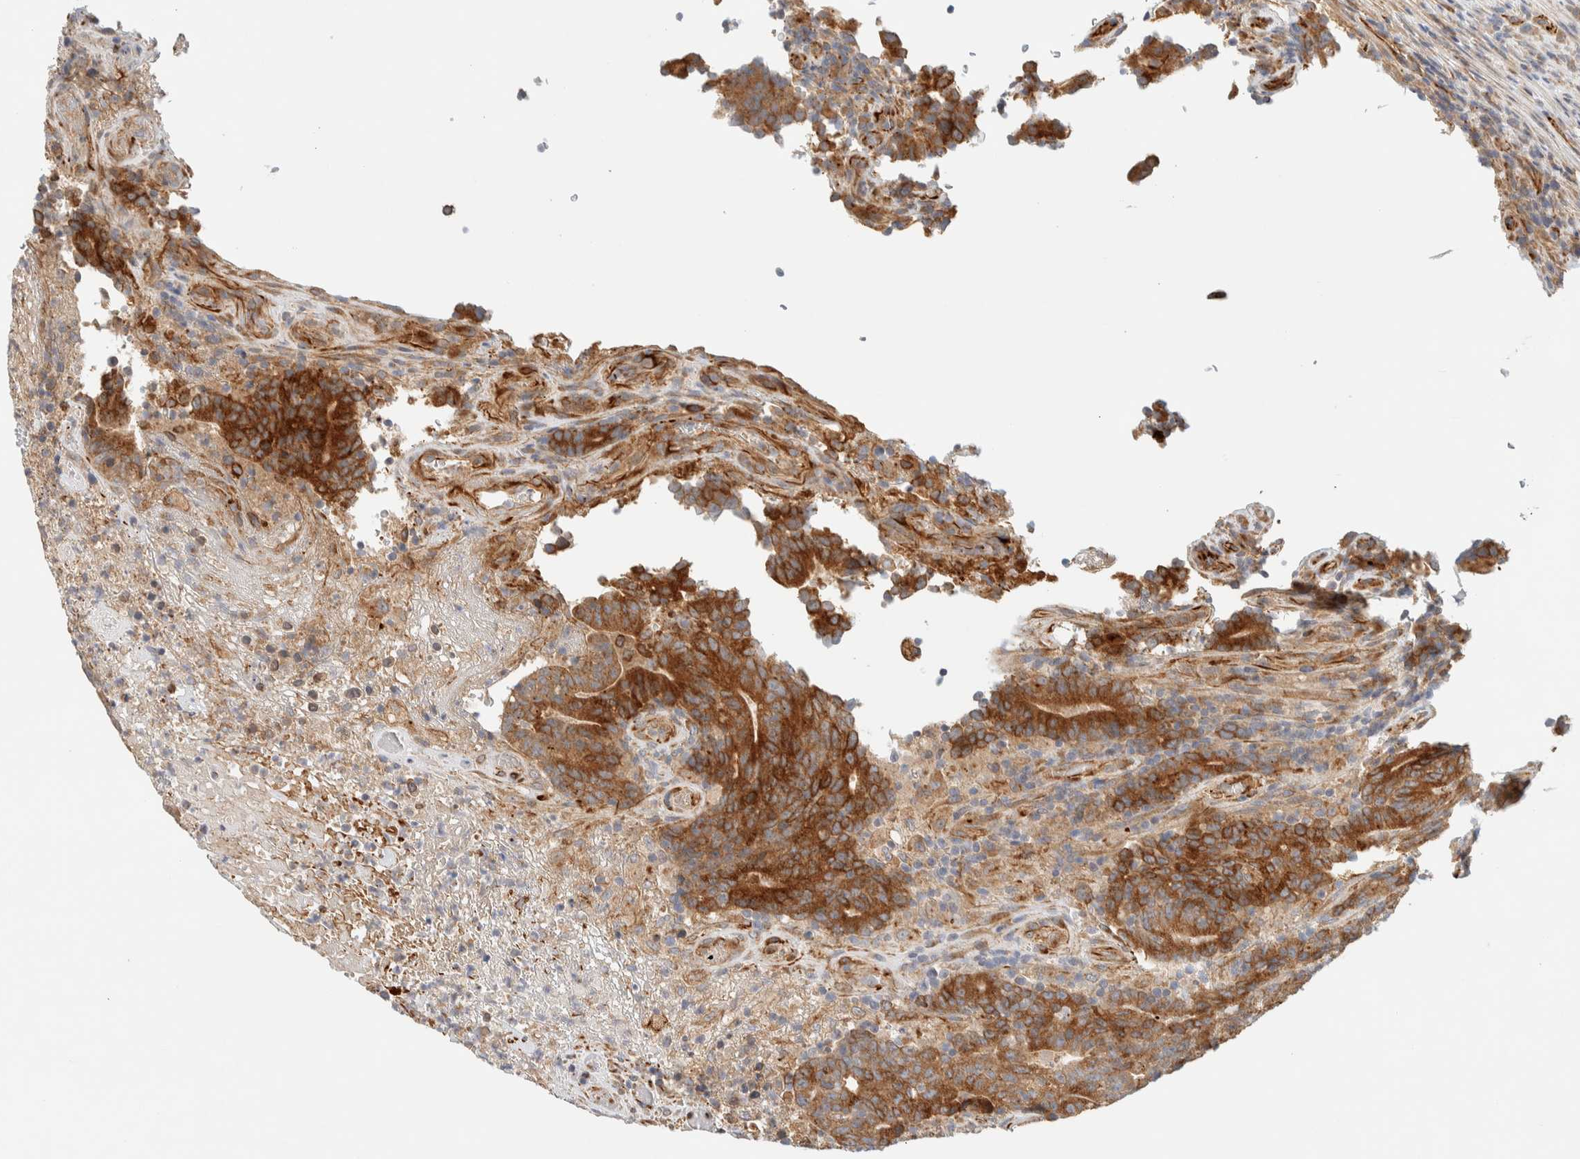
{"staining": {"intensity": "moderate", "quantity": ">75%", "location": "cytoplasmic/membranous"}, "tissue": "colorectal cancer", "cell_type": "Tumor cells", "image_type": "cancer", "snomed": [{"axis": "morphology", "description": "Normal tissue, NOS"}, {"axis": "morphology", "description": "Adenocarcinoma, NOS"}, {"axis": "topography", "description": "Colon"}], "caption": "Protein analysis of colorectal cancer tissue demonstrates moderate cytoplasmic/membranous staining in approximately >75% of tumor cells. (DAB (3,3'-diaminobenzidine) IHC with brightfield microscopy, high magnification).", "gene": "FAT1", "patient": {"sex": "female", "age": 75}}